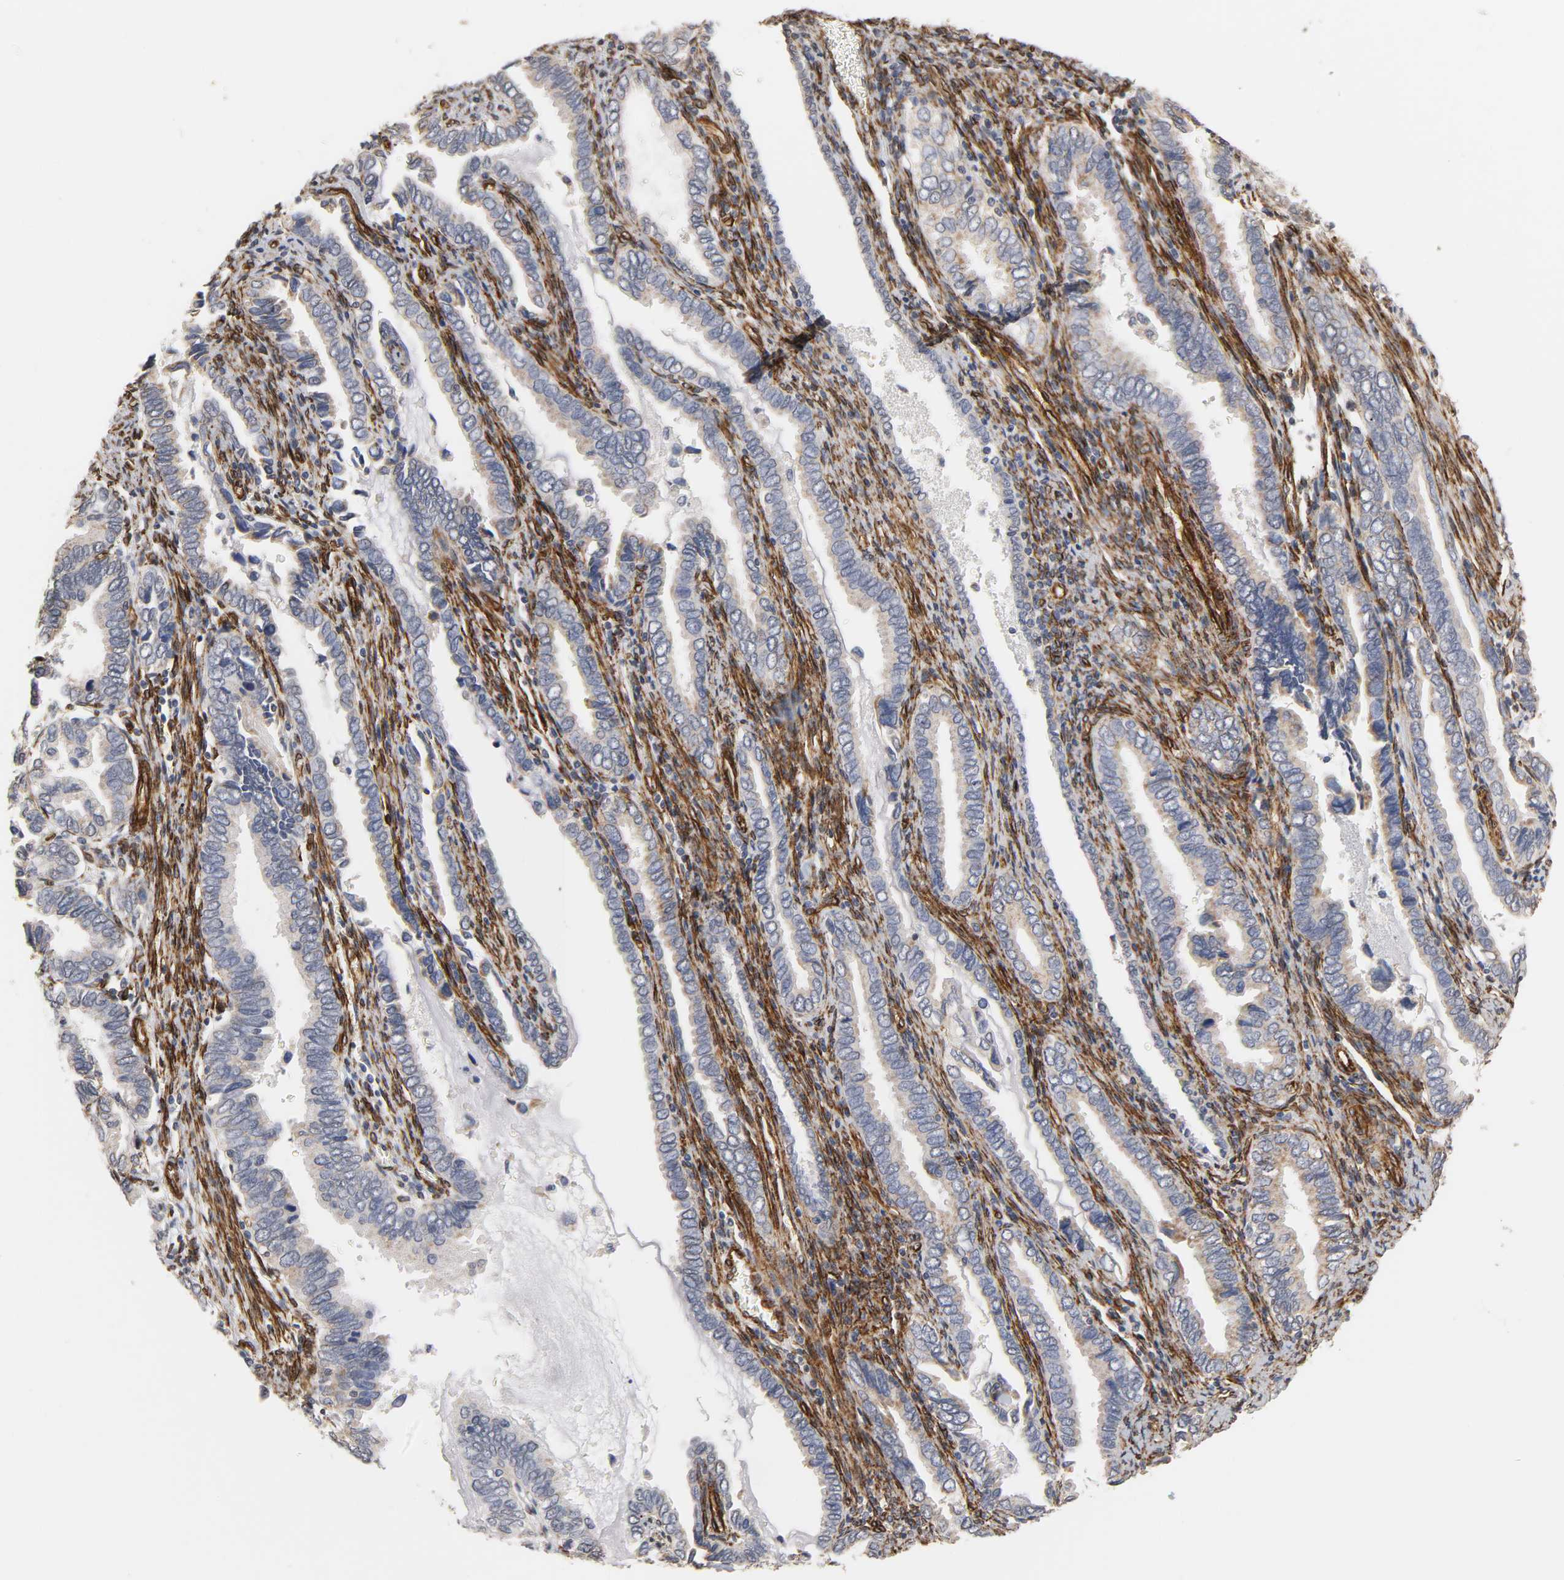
{"staining": {"intensity": "negative", "quantity": "none", "location": "none"}, "tissue": "cervical cancer", "cell_type": "Tumor cells", "image_type": "cancer", "snomed": [{"axis": "morphology", "description": "Adenocarcinoma, NOS"}, {"axis": "topography", "description": "Cervix"}], "caption": "Human adenocarcinoma (cervical) stained for a protein using IHC displays no staining in tumor cells.", "gene": "GNG2", "patient": {"sex": "female", "age": 49}}